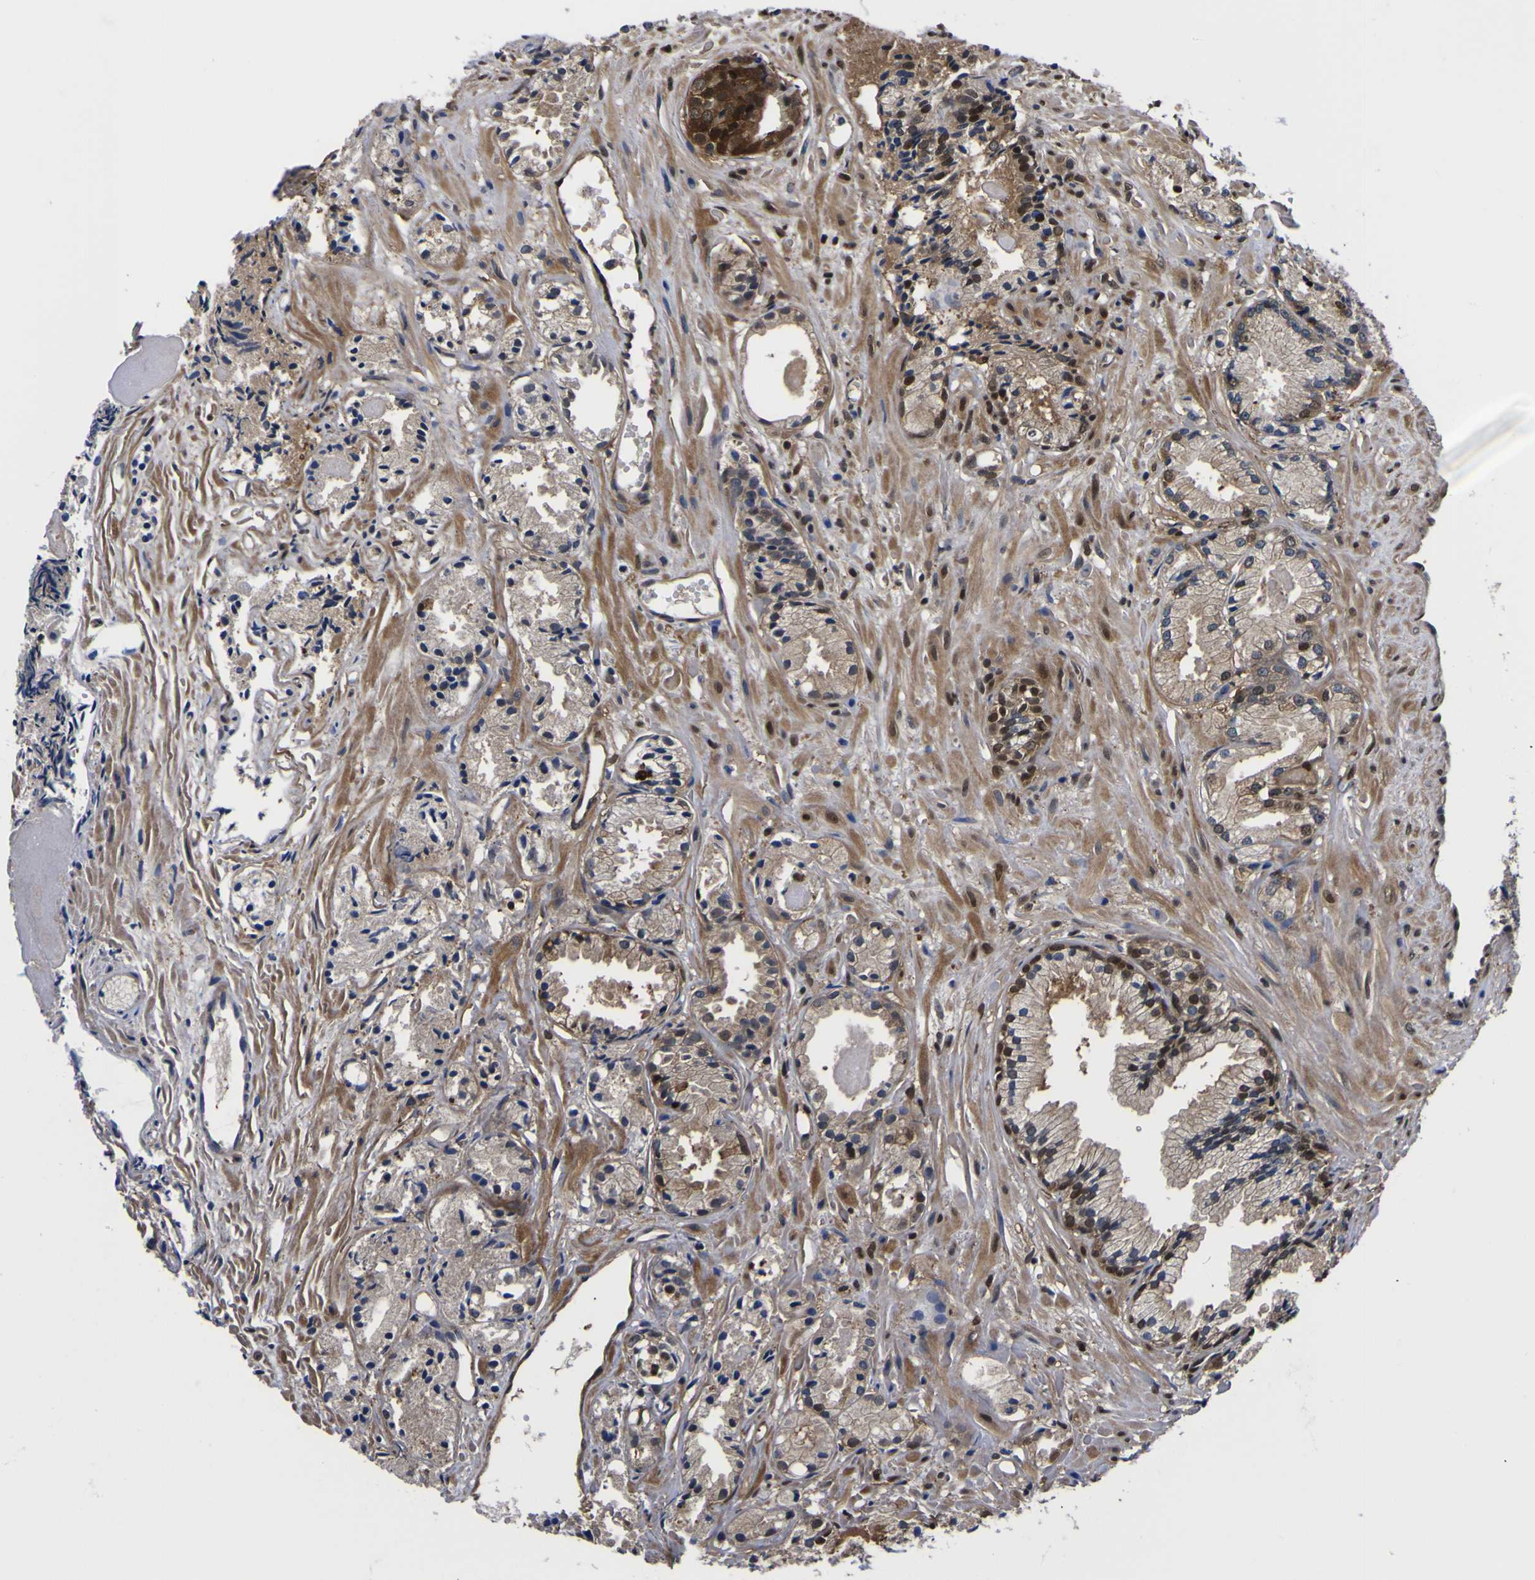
{"staining": {"intensity": "strong", "quantity": "25%-75%", "location": "cytoplasmic/membranous,nuclear"}, "tissue": "prostate cancer", "cell_type": "Tumor cells", "image_type": "cancer", "snomed": [{"axis": "morphology", "description": "Adenocarcinoma, Low grade"}, {"axis": "topography", "description": "Prostate"}], "caption": "This histopathology image displays immunohistochemistry (IHC) staining of human prostate adenocarcinoma (low-grade), with high strong cytoplasmic/membranous and nuclear positivity in about 25%-75% of tumor cells.", "gene": "FAM110B", "patient": {"sex": "male", "age": 72}}